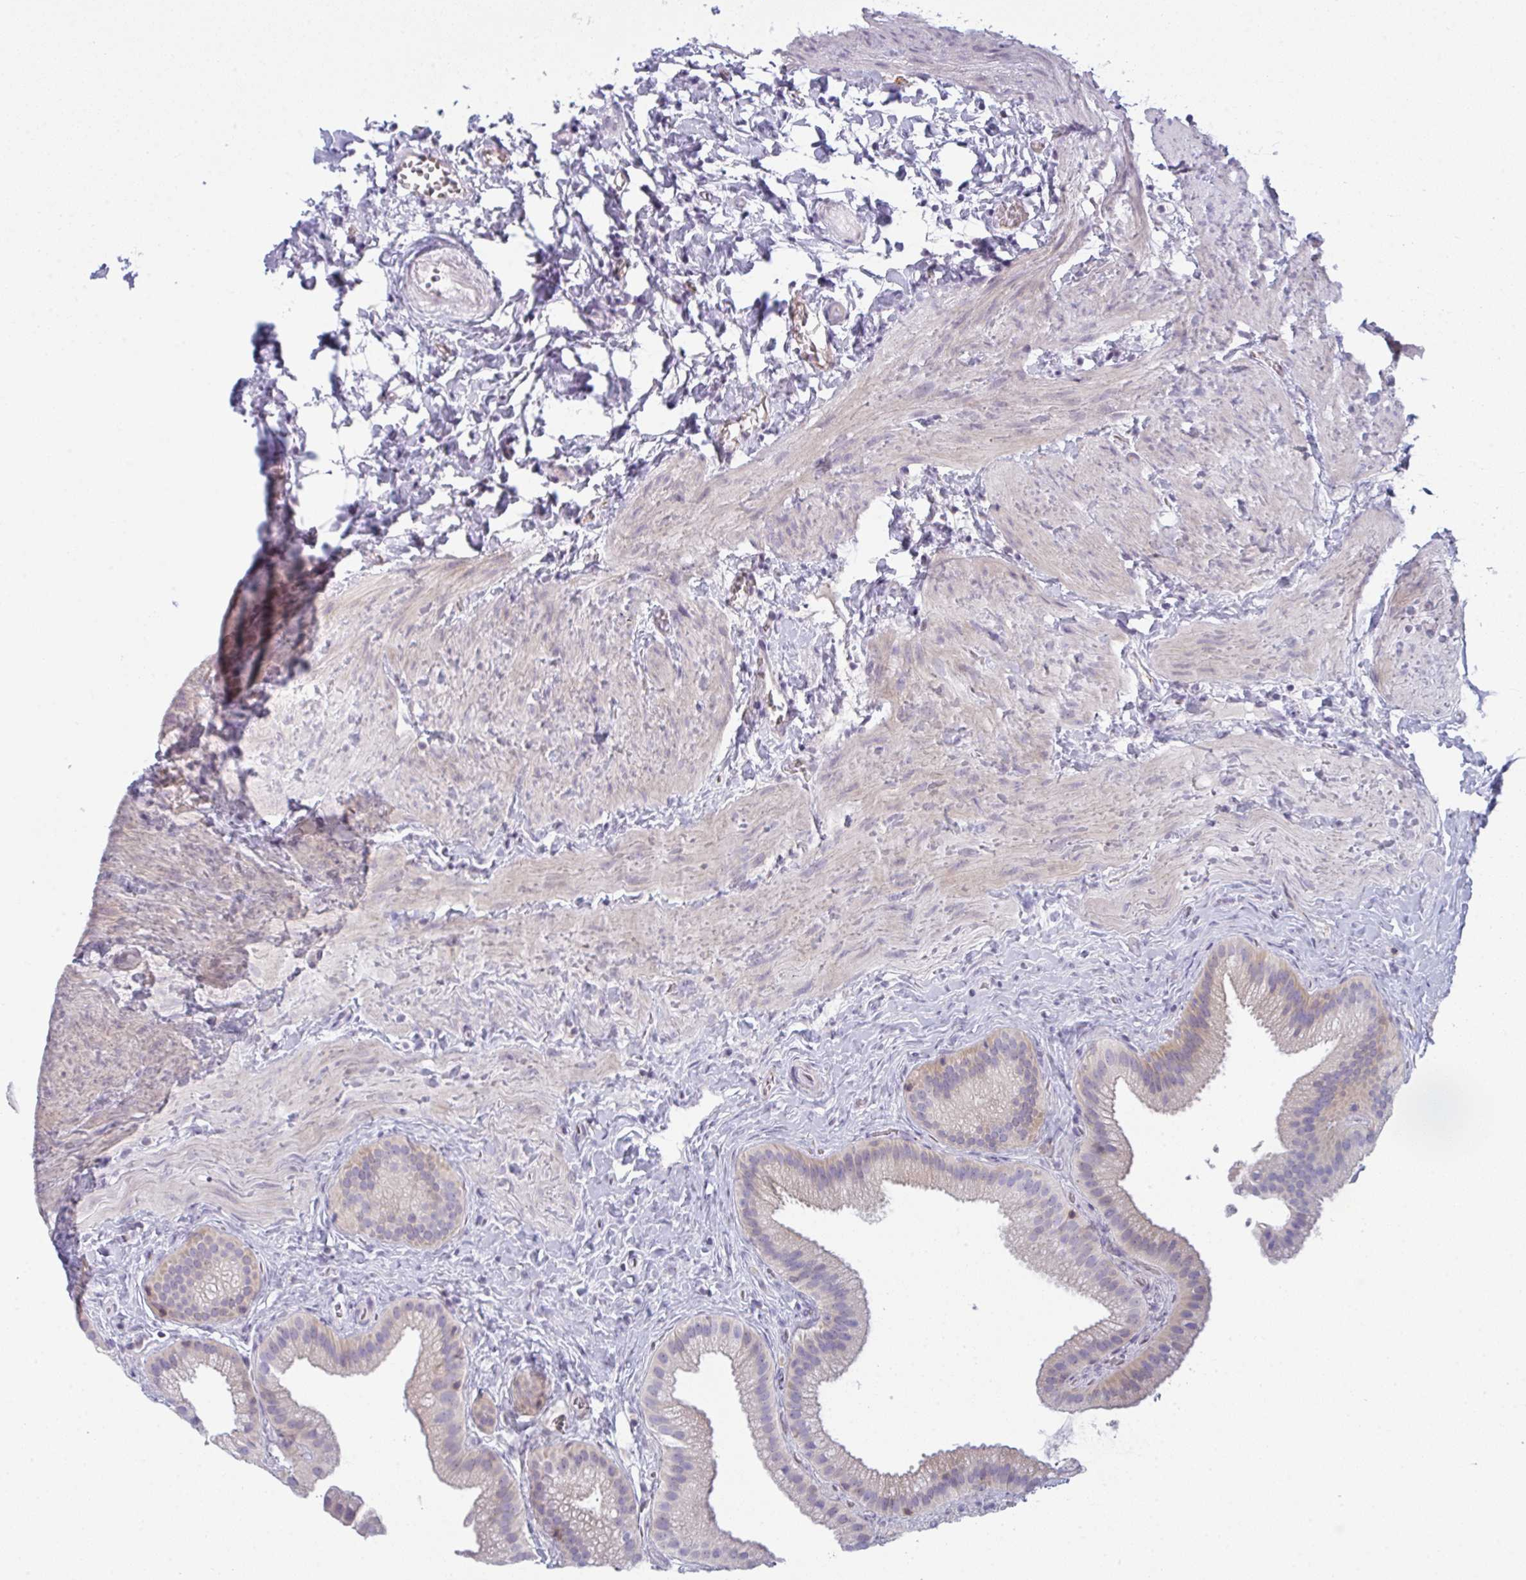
{"staining": {"intensity": "negative", "quantity": "none", "location": "none"}, "tissue": "gallbladder", "cell_type": "Glandular cells", "image_type": "normal", "snomed": [{"axis": "morphology", "description": "Normal tissue, NOS"}, {"axis": "topography", "description": "Gallbladder"}], "caption": "IHC micrograph of unremarkable gallbladder stained for a protein (brown), which exhibits no expression in glandular cells.", "gene": "CD80", "patient": {"sex": "female", "age": 63}}